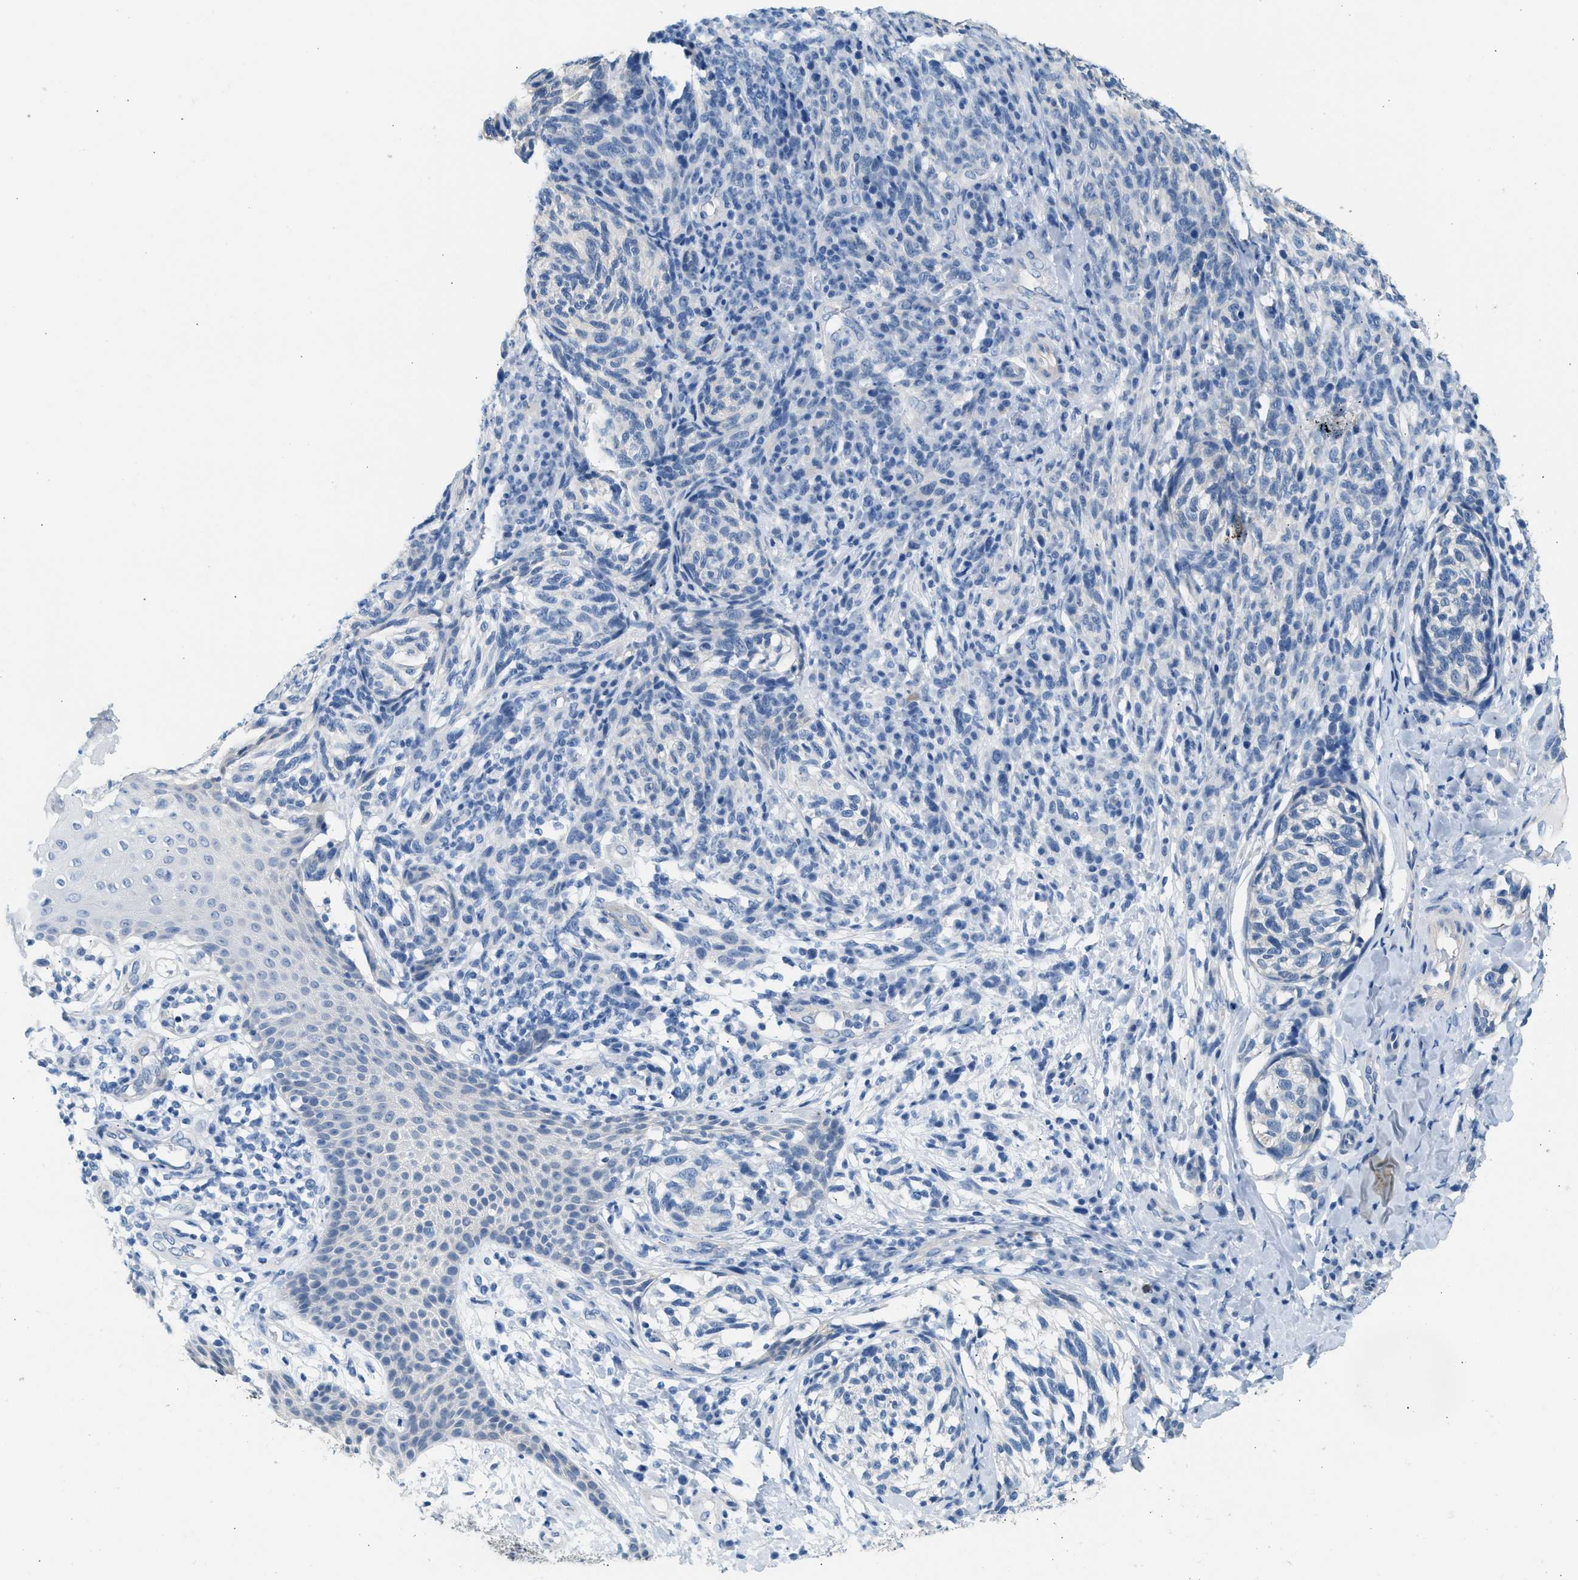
{"staining": {"intensity": "negative", "quantity": "none", "location": "none"}, "tissue": "melanoma", "cell_type": "Tumor cells", "image_type": "cancer", "snomed": [{"axis": "morphology", "description": "Malignant melanoma, NOS"}, {"axis": "topography", "description": "Skin"}], "caption": "Tumor cells show no significant protein expression in malignant melanoma.", "gene": "SPAM1", "patient": {"sex": "female", "age": 73}}